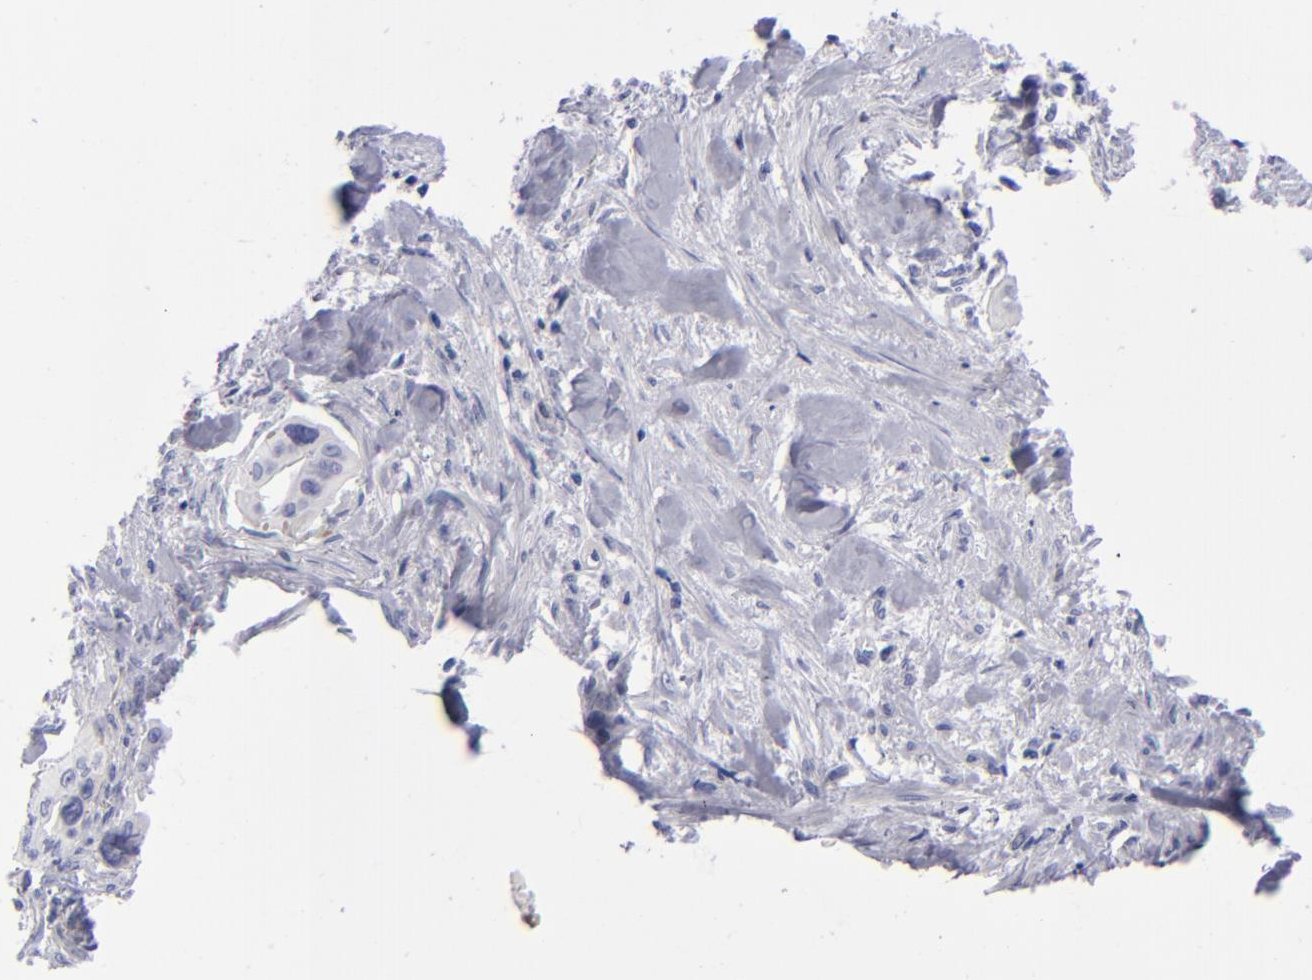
{"staining": {"intensity": "moderate", "quantity": "<25%", "location": "nuclear"}, "tissue": "pancreatic cancer", "cell_type": "Tumor cells", "image_type": "cancer", "snomed": [{"axis": "morphology", "description": "Adenocarcinoma, NOS"}, {"axis": "topography", "description": "Pancreas"}], "caption": "Immunohistochemistry micrograph of neoplastic tissue: pancreatic cancer (adenocarcinoma) stained using immunohistochemistry reveals low levels of moderate protein expression localized specifically in the nuclear of tumor cells, appearing as a nuclear brown color.", "gene": "AURKA", "patient": {"sex": "male", "age": 77}}